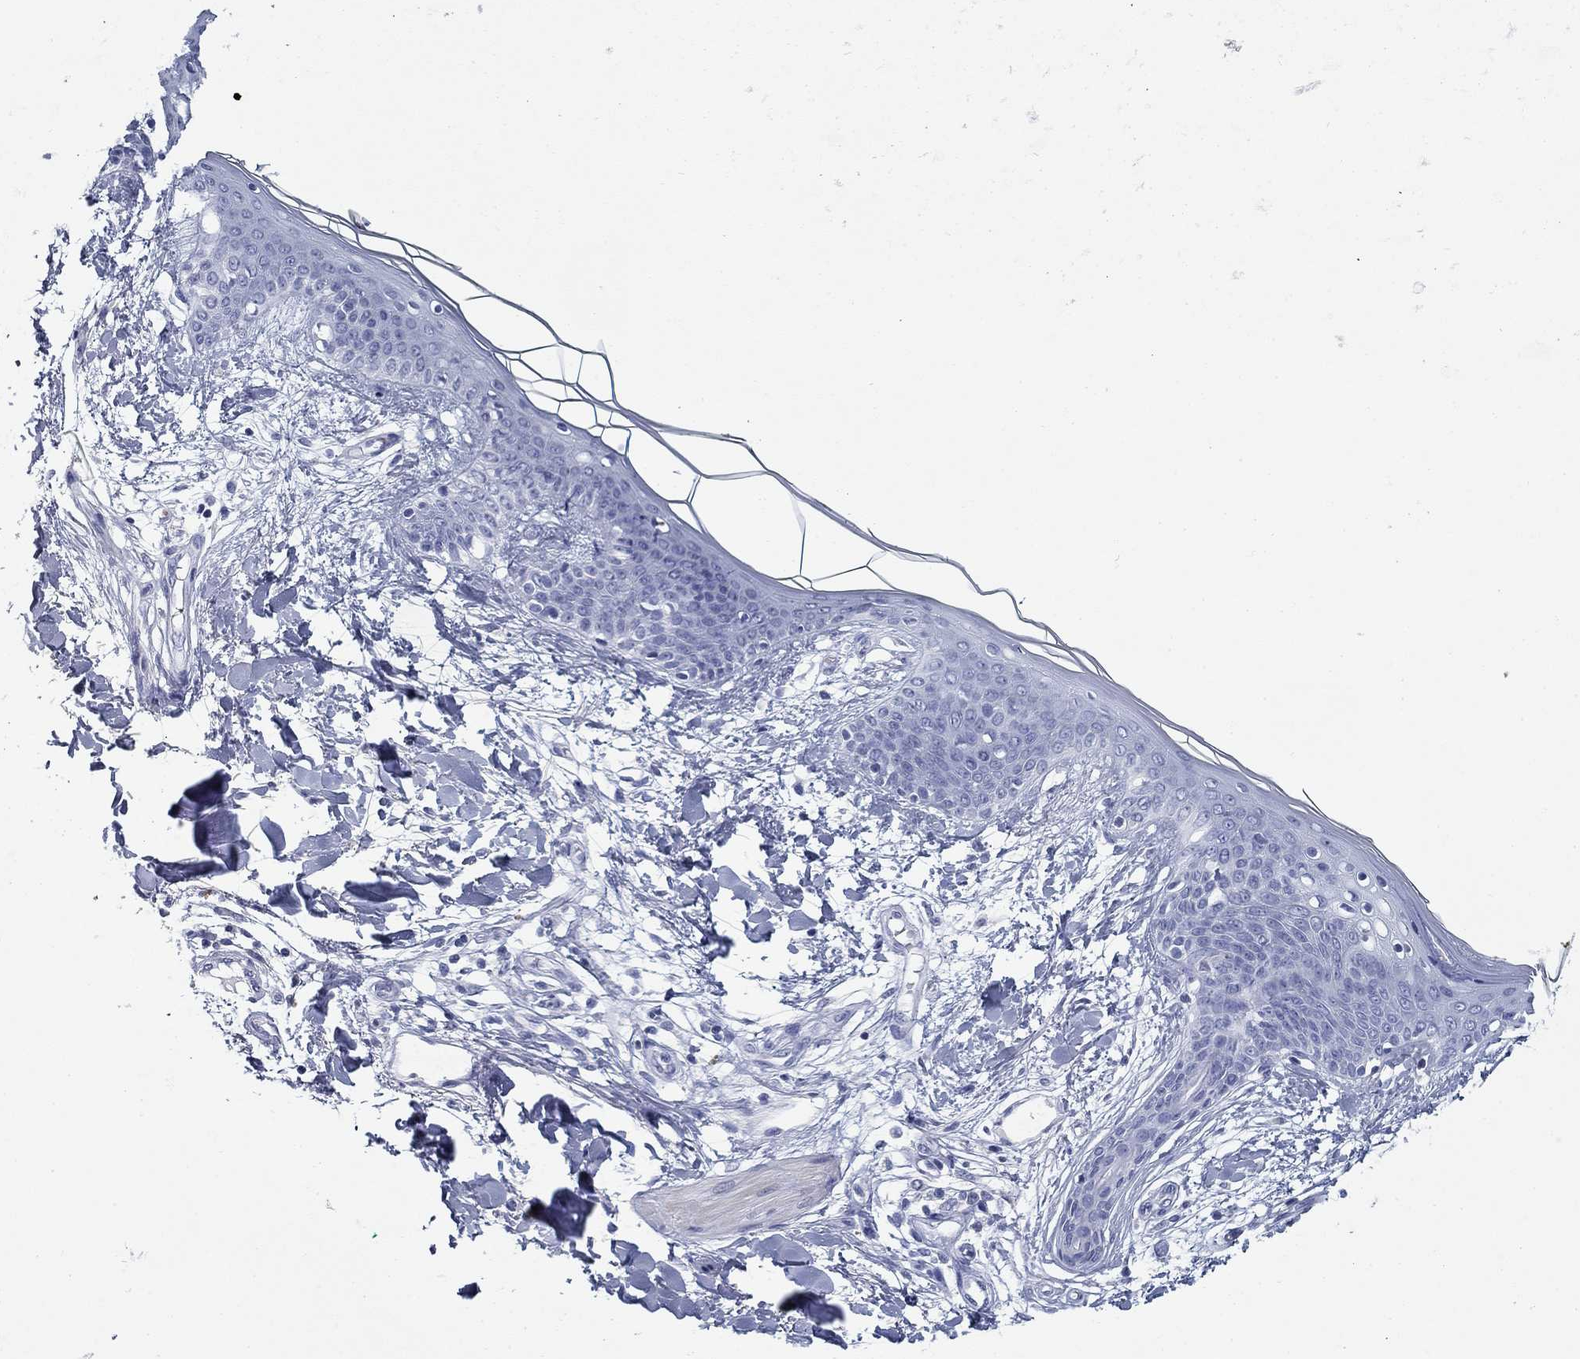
{"staining": {"intensity": "negative", "quantity": "none", "location": "none"}, "tissue": "skin", "cell_type": "Fibroblasts", "image_type": "normal", "snomed": [{"axis": "morphology", "description": "Normal tissue, NOS"}, {"axis": "topography", "description": "Skin"}], "caption": "The IHC image has no significant staining in fibroblasts of skin. Nuclei are stained in blue.", "gene": "CD79B", "patient": {"sex": "female", "age": 34}}